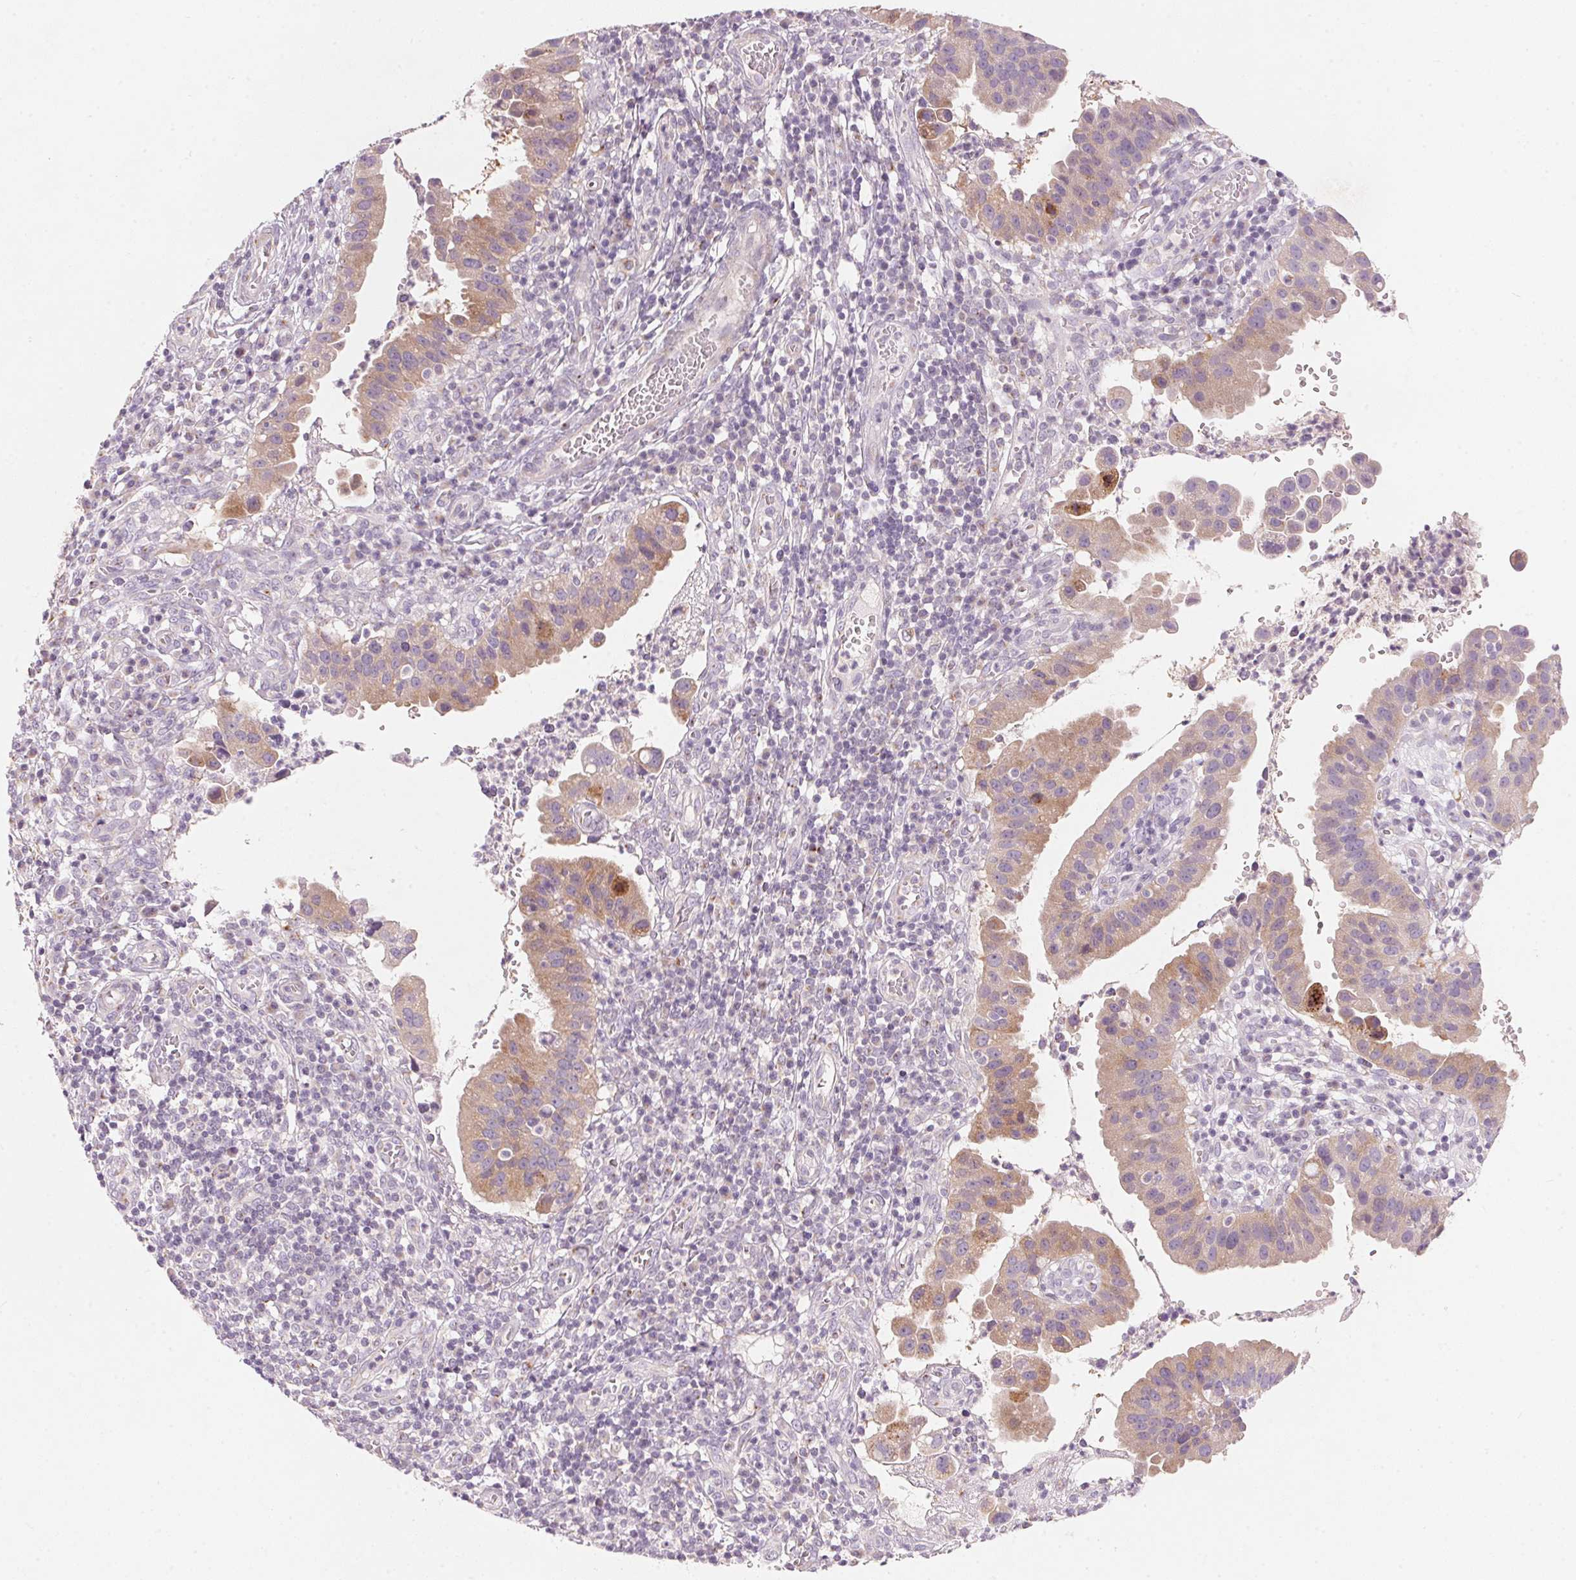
{"staining": {"intensity": "weak", "quantity": ">75%", "location": "cytoplasmic/membranous"}, "tissue": "cervical cancer", "cell_type": "Tumor cells", "image_type": "cancer", "snomed": [{"axis": "morphology", "description": "Adenocarcinoma, NOS"}, {"axis": "topography", "description": "Cervix"}], "caption": "An image of adenocarcinoma (cervical) stained for a protein displays weak cytoplasmic/membranous brown staining in tumor cells.", "gene": "DRAM2", "patient": {"sex": "female", "age": 34}}